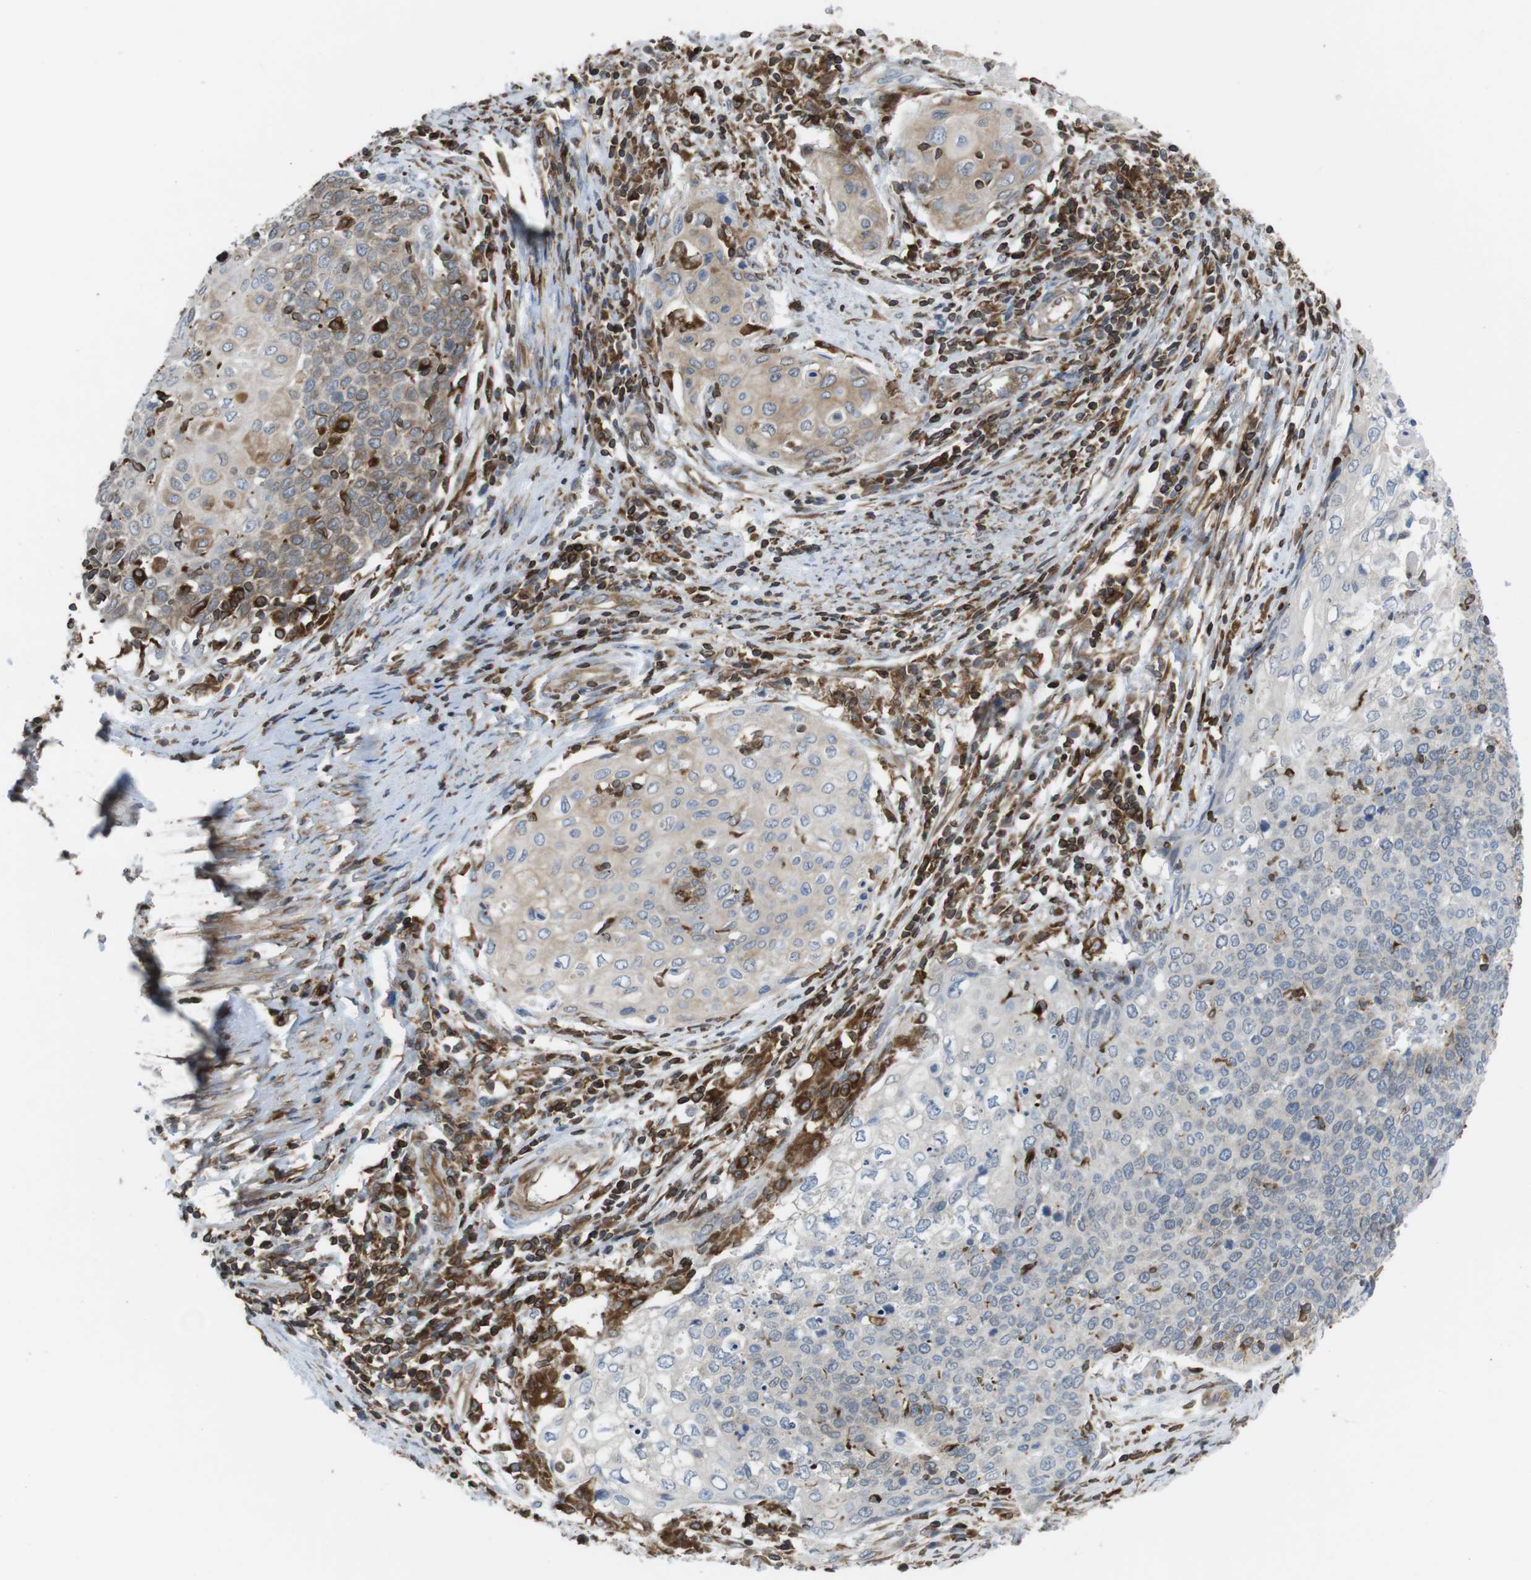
{"staining": {"intensity": "weak", "quantity": ">75%", "location": "cytoplasmic/membranous"}, "tissue": "cervical cancer", "cell_type": "Tumor cells", "image_type": "cancer", "snomed": [{"axis": "morphology", "description": "Squamous cell carcinoma, NOS"}, {"axis": "topography", "description": "Cervix"}], "caption": "Protein analysis of squamous cell carcinoma (cervical) tissue reveals weak cytoplasmic/membranous staining in about >75% of tumor cells.", "gene": "ARL6IP5", "patient": {"sex": "female", "age": 39}}